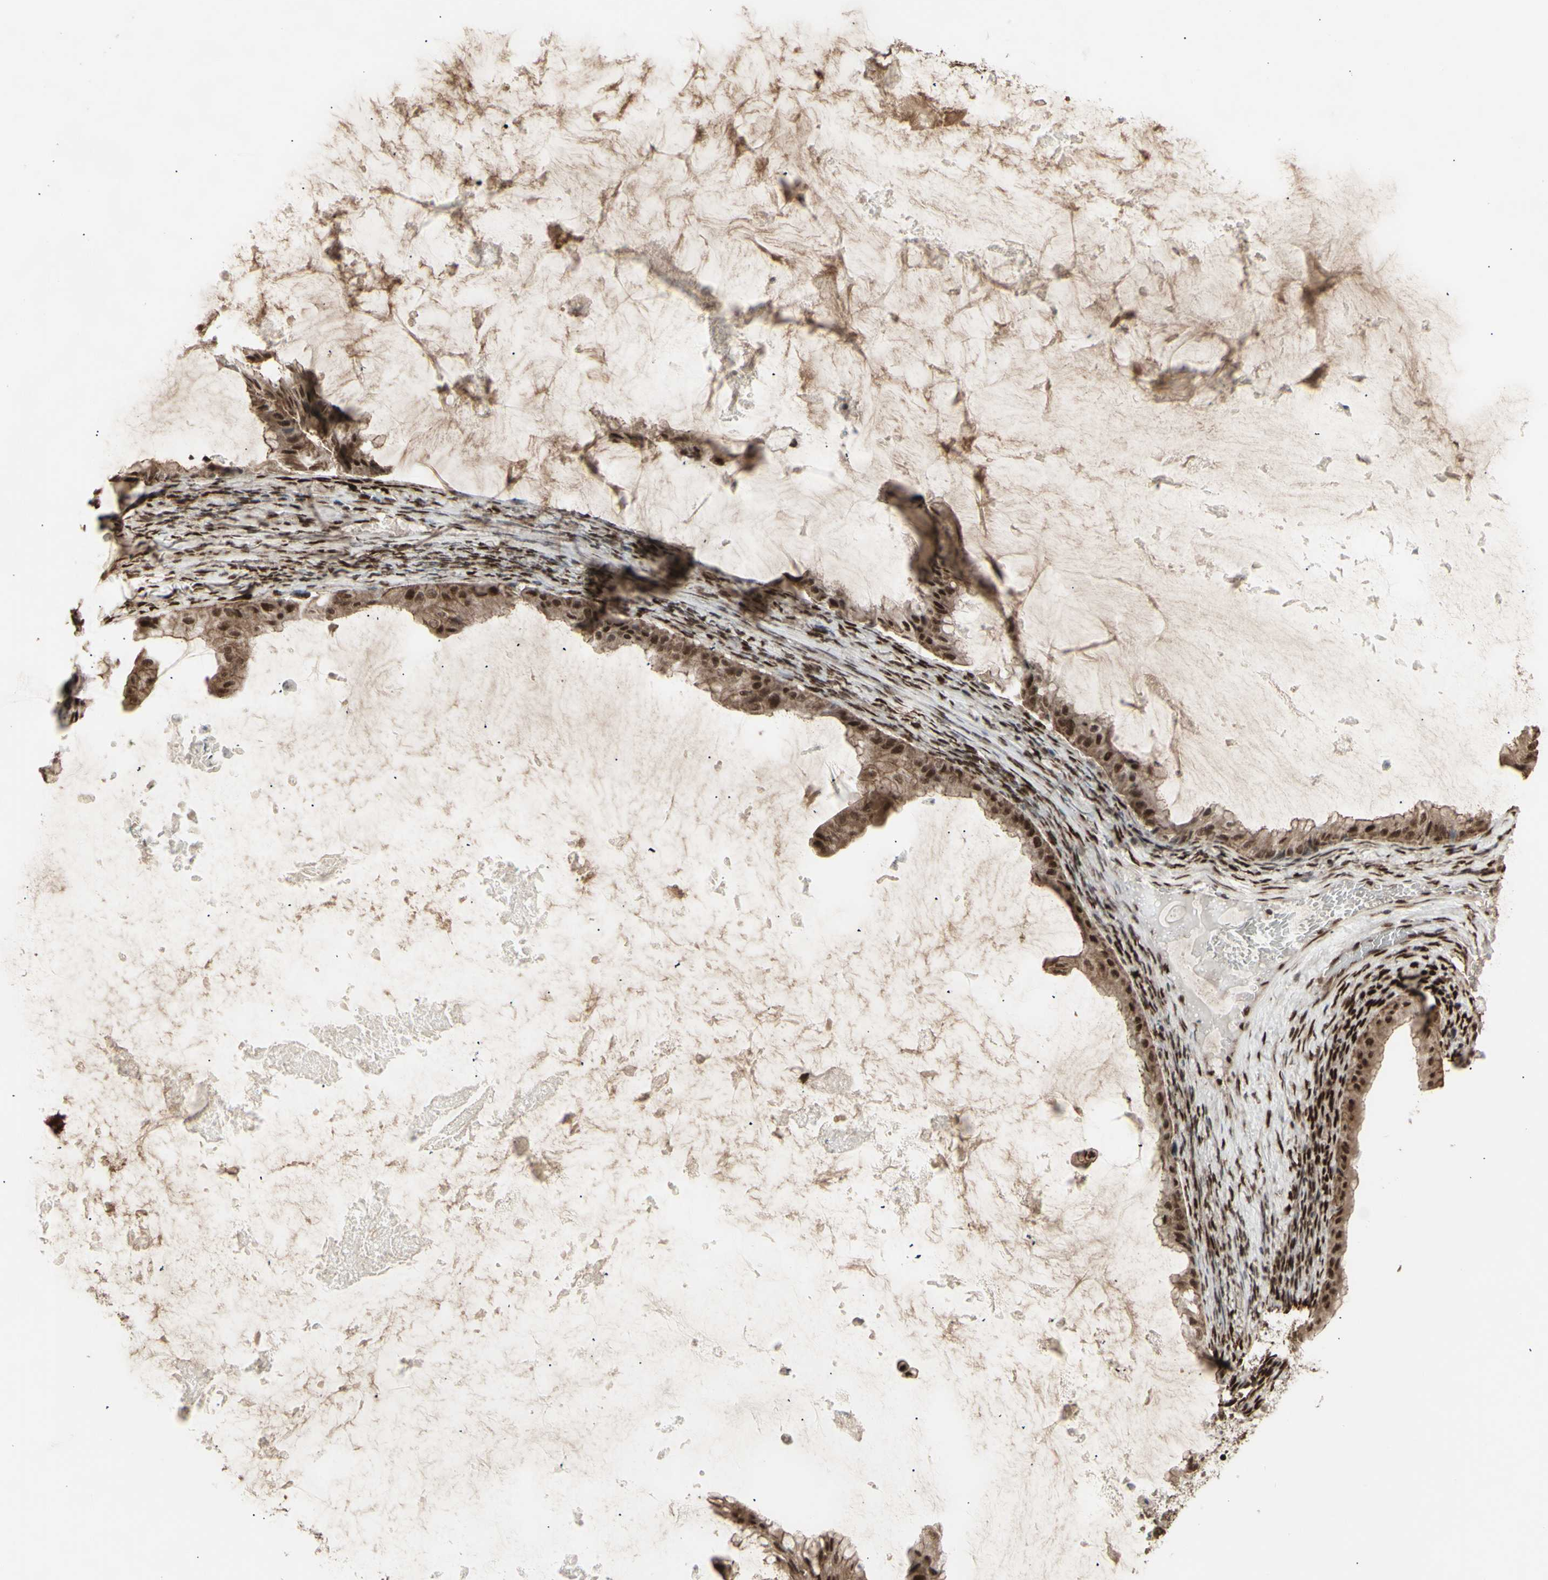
{"staining": {"intensity": "moderate", "quantity": ">75%", "location": "cytoplasmic/membranous,nuclear"}, "tissue": "ovarian cancer", "cell_type": "Tumor cells", "image_type": "cancer", "snomed": [{"axis": "morphology", "description": "Cystadenocarcinoma, mucinous, NOS"}, {"axis": "topography", "description": "Ovary"}], "caption": "Protein expression analysis of human ovarian cancer reveals moderate cytoplasmic/membranous and nuclear staining in approximately >75% of tumor cells.", "gene": "CBX1", "patient": {"sex": "female", "age": 61}}